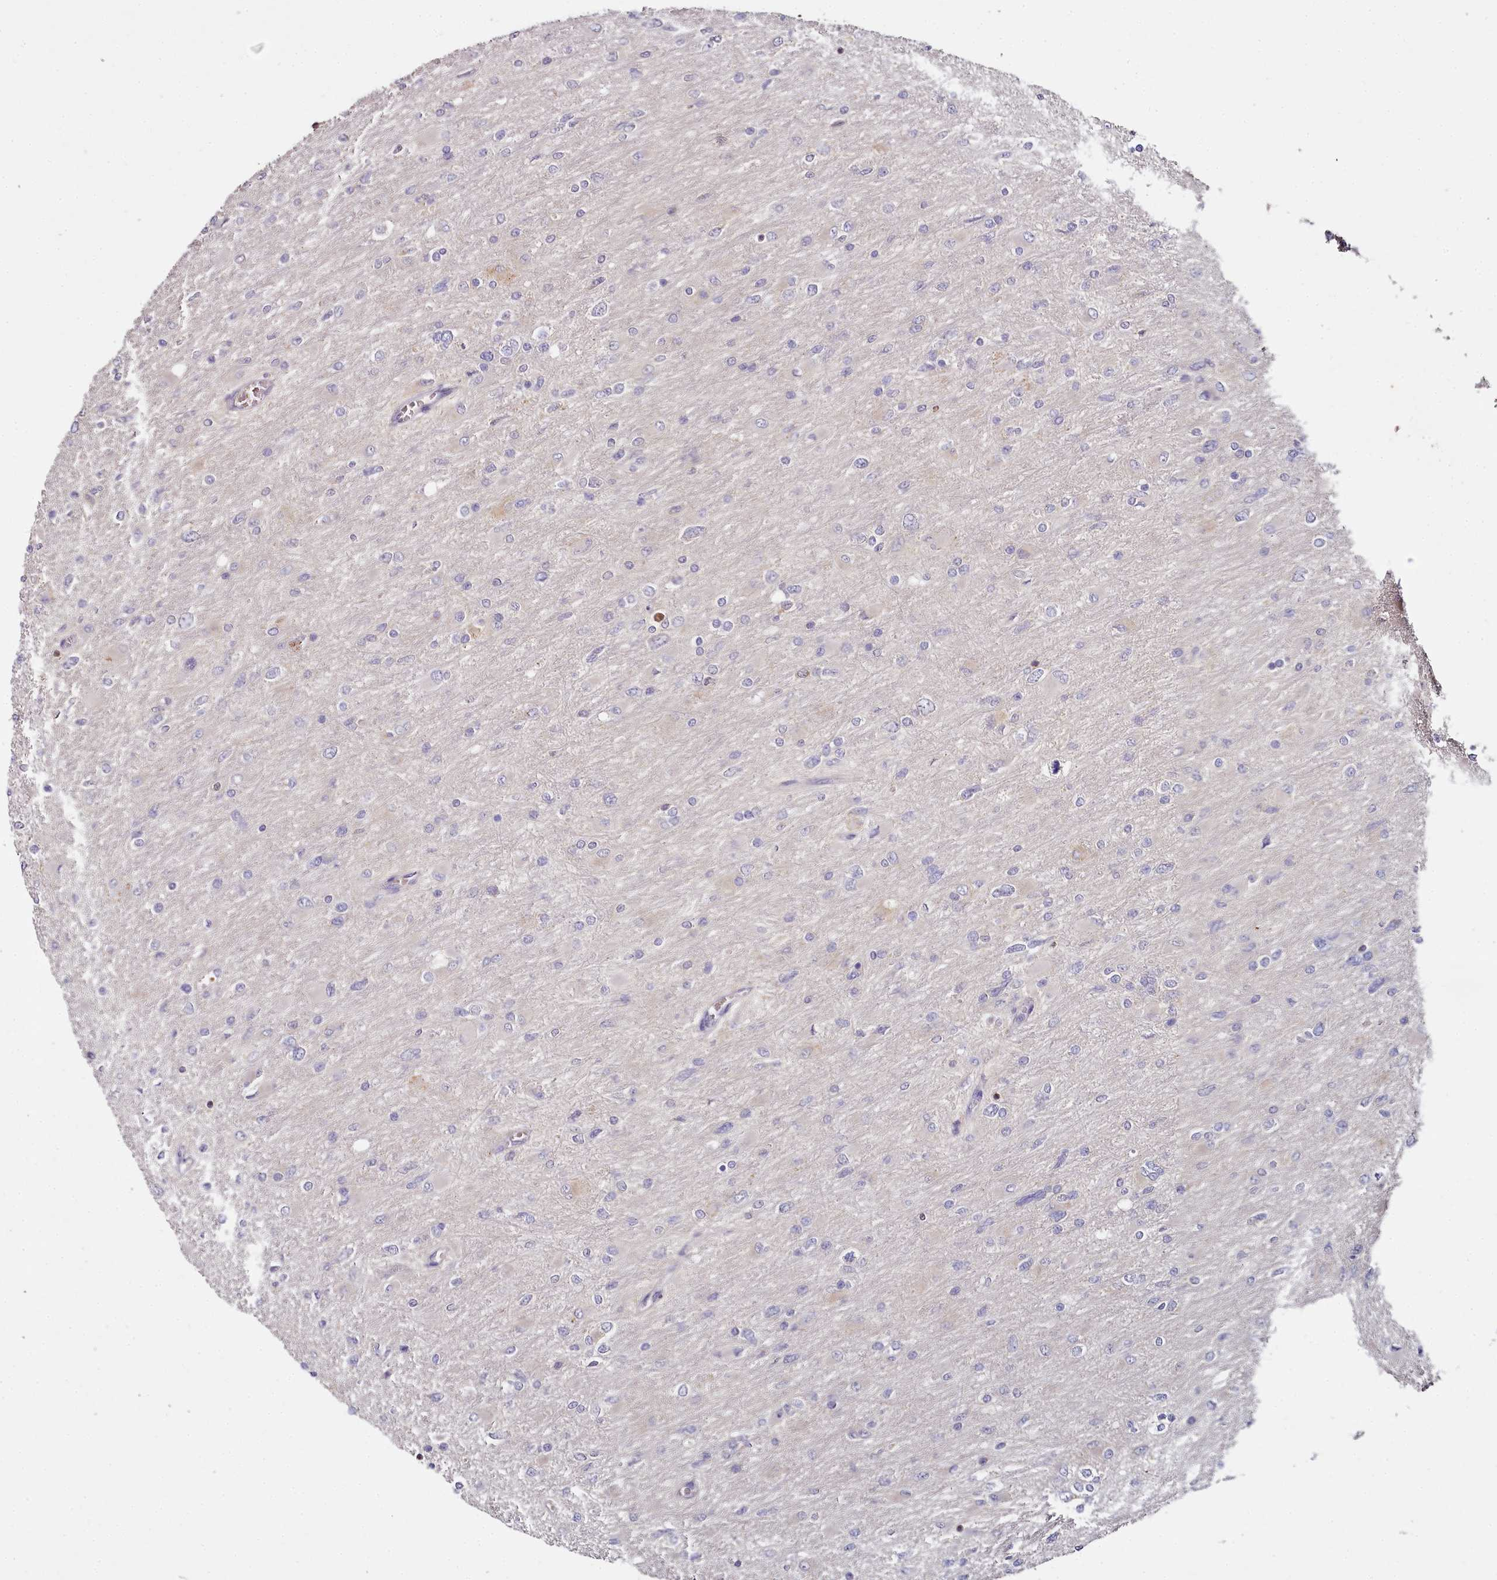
{"staining": {"intensity": "negative", "quantity": "none", "location": "none"}, "tissue": "glioma", "cell_type": "Tumor cells", "image_type": "cancer", "snomed": [{"axis": "morphology", "description": "Glioma, malignant, High grade"}, {"axis": "topography", "description": "Cerebral cortex"}], "caption": "DAB immunohistochemical staining of human glioma reveals no significant expression in tumor cells. (Immunohistochemistry (ihc), brightfield microscopy, high magnification).", "gene": "ACSS1", "patient": {"sex": "female", "age": 36}}